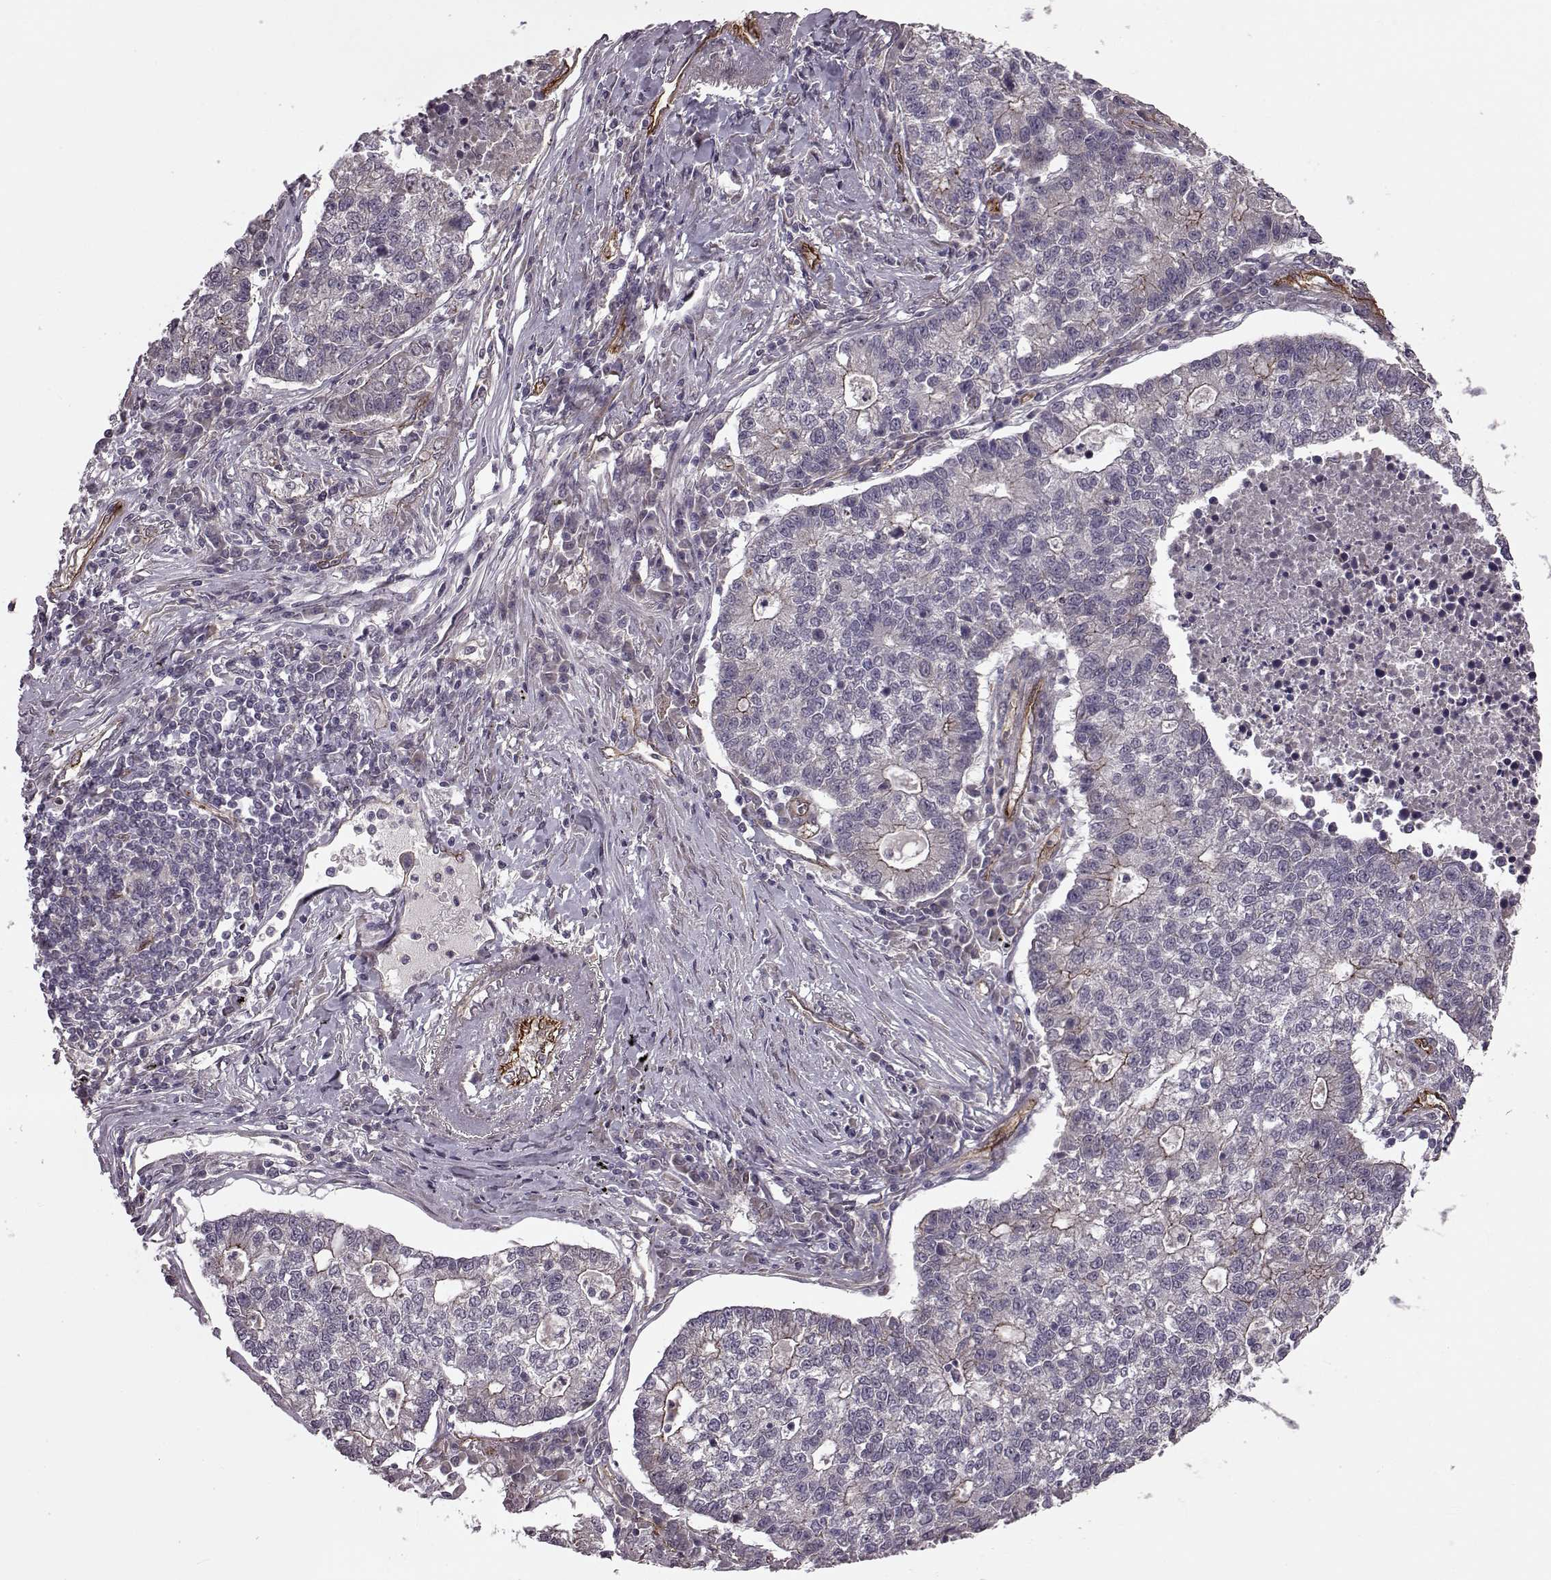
{"staining": {"intensity": "moderate", "quantity": "<25%", "location": "cytoplasmic/membranous"}, "tissue": "lung cancer", "cell_type": "Tumor cells", "image_type": "cancer", "snomed": [{"axis": "morphology", "description": "Adenocarcinoma, NOS"}, {"axis": "topography", "description": "Lung"}], "caption": "IHC (DAB) staining of lung cancer demonstrates moderate cytoplasmic/membranous protein staining in approximately <25% of tumor cells.", "gene": "SYNPO", "patient": {"sex": "male", "age": 57}}